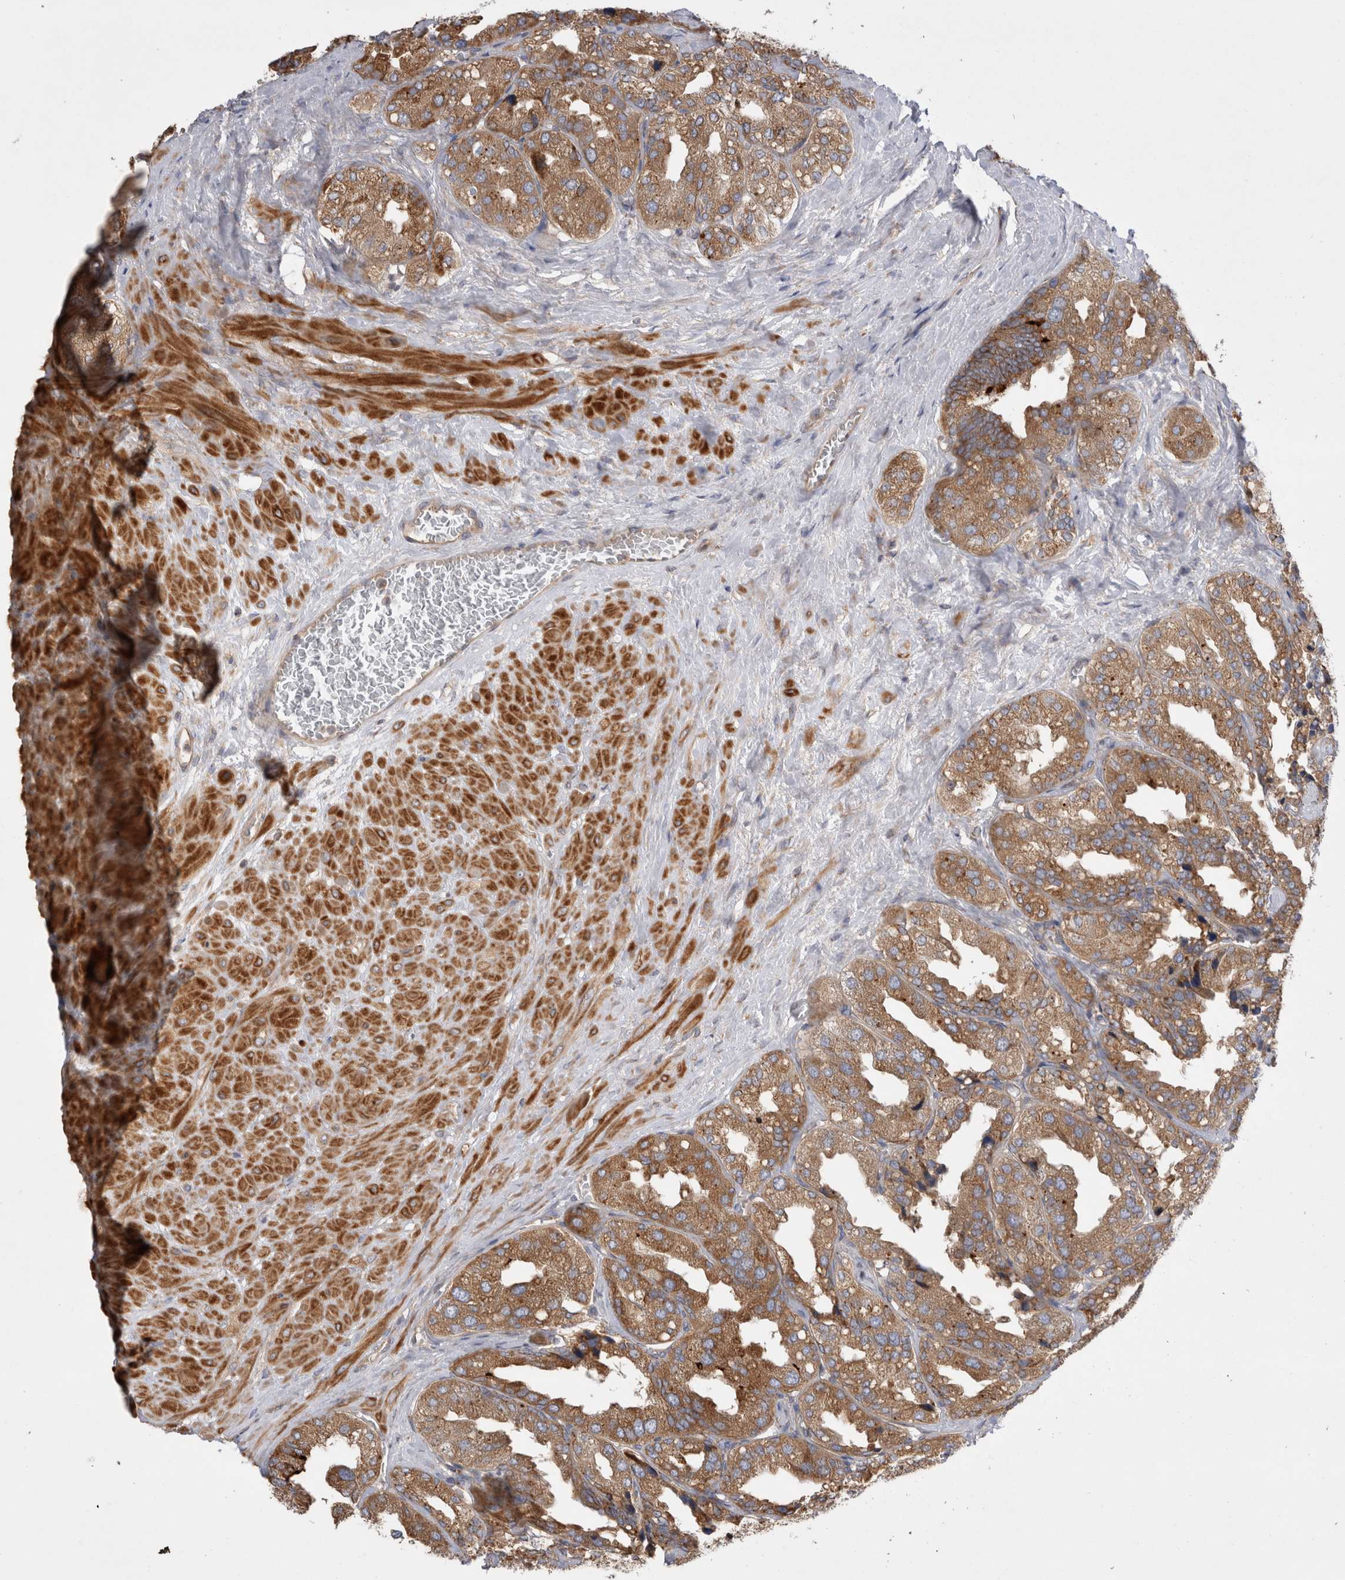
{"staining": {"intensity": "strong", "quantity": ">75%", "location": "cytoplasmic/membranous"}, "tissue": "seminal vesicle", "cell_type": "Glandular cells", "image_type": "normal", "snomed": [{"axis": "morphology", "description": "Normal tissue, NOS"}, {"axis": "topography", "description": "Prostate"}, {"axis": "topography", "description": "Seminal veicle"}], "caption": "Approximately >75% of glandular cells in benign human seminal vesicle exhibit strong cytoplasmic/membranous protein positivity as visualized by brown immunohistochemical staining.", "gene": "PDCD10", "patient": {"sex": "male", "age": 51}}